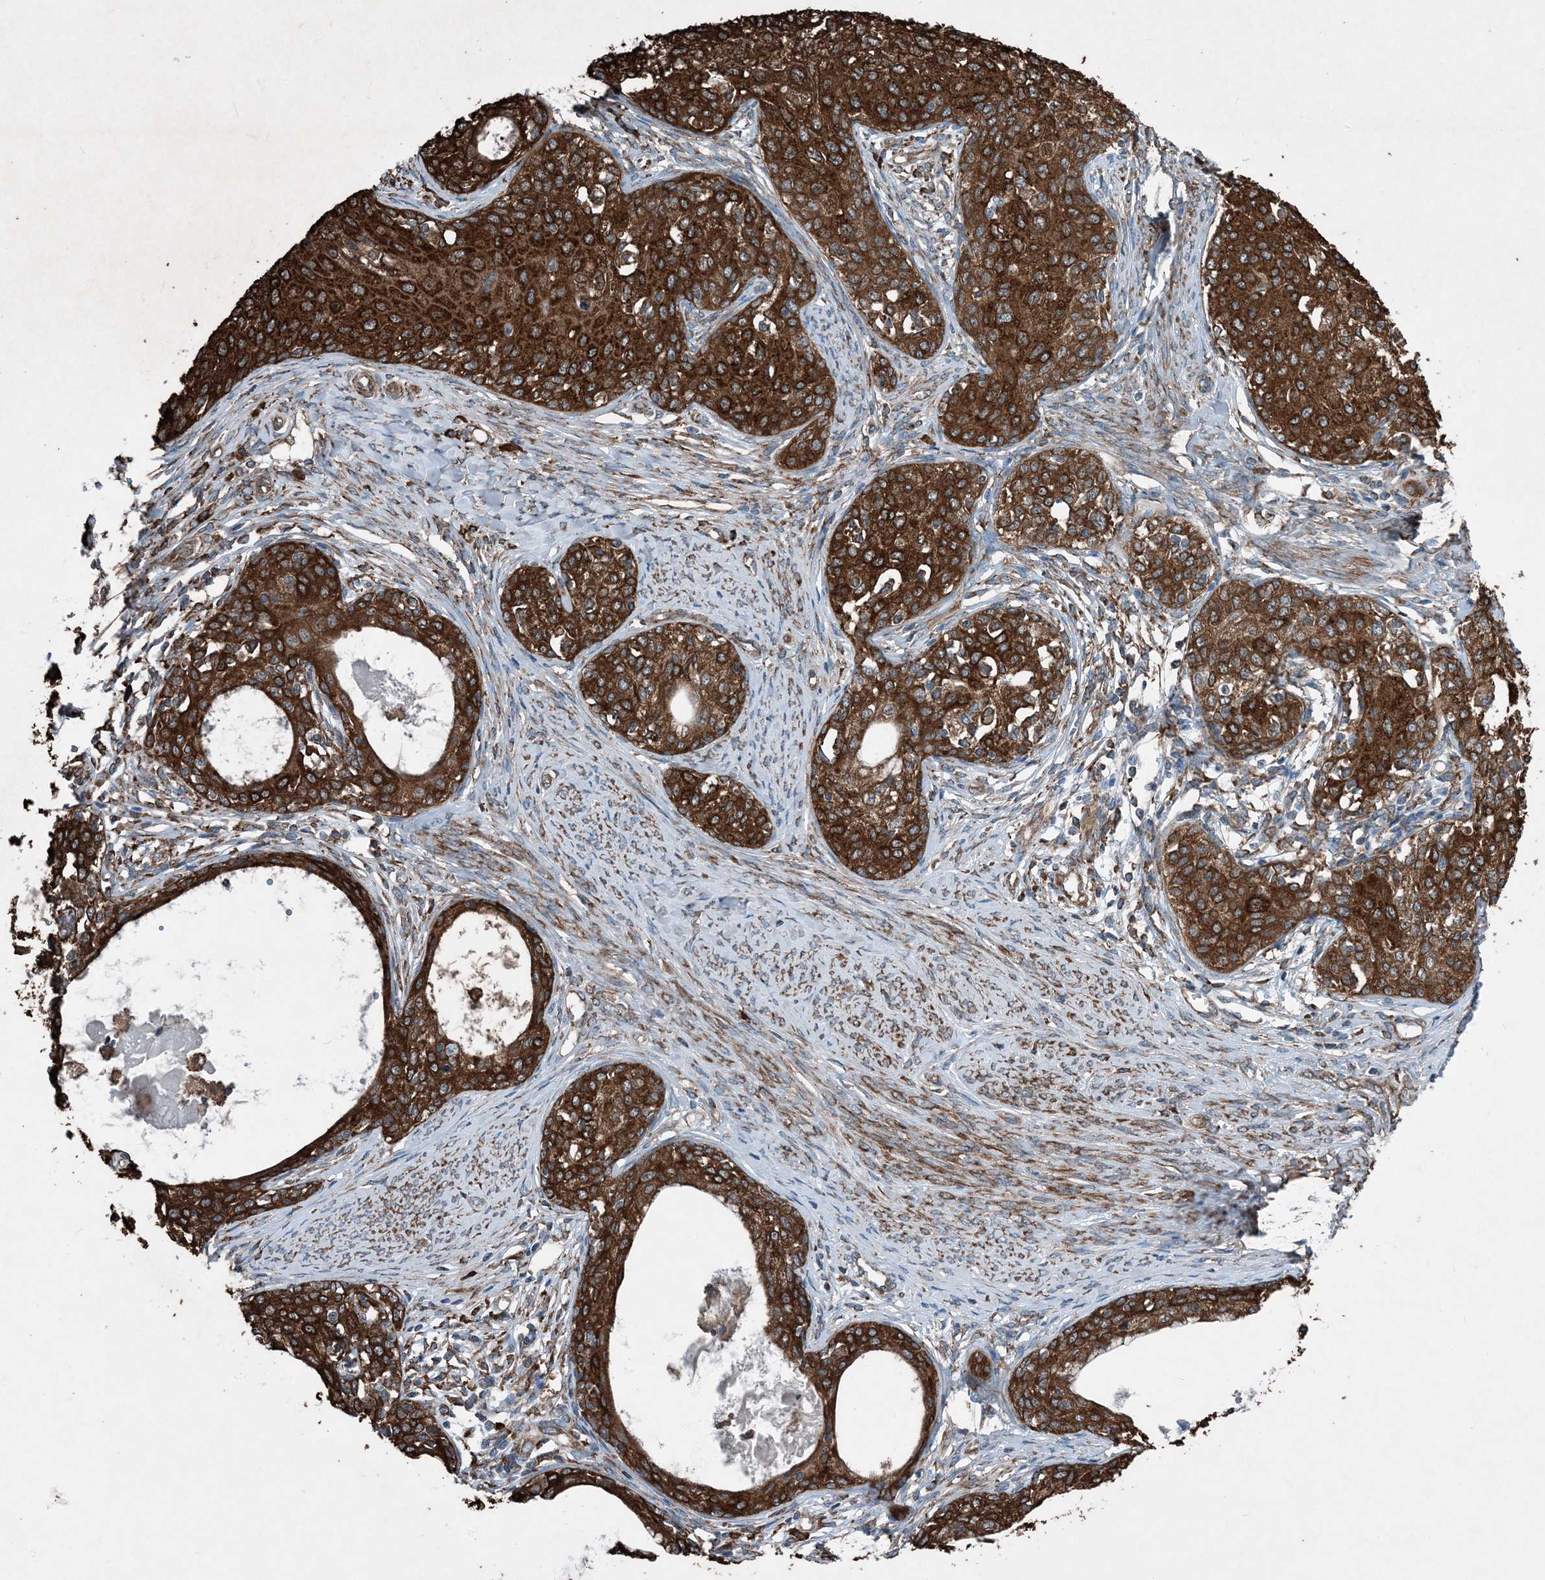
{"staining": {"intensity": "strong", "quantity": ">75%", "location": "cytoplasmic/membranous"}, "tissue": "cervical cancer", "cell_type": "Tumor cells", "image_type": "cancer", "snomed": [{"axis": "morphology", "description": "Squamous cell carcinoma, NOS"}, {"axis": "morphology", "description": "Adenocarcinoma, NOS"}, {"axis": "topography", "description": "Cervix"}], "caption": "The photomicrograph shows staining of cervical cancer (adenocarcinoma), revealing strong cytoplasmic/membranous protein expression (brown color) within tumor cells.", "gene": "PDIA6", "patient": {"sex": "female", "age": 52}}